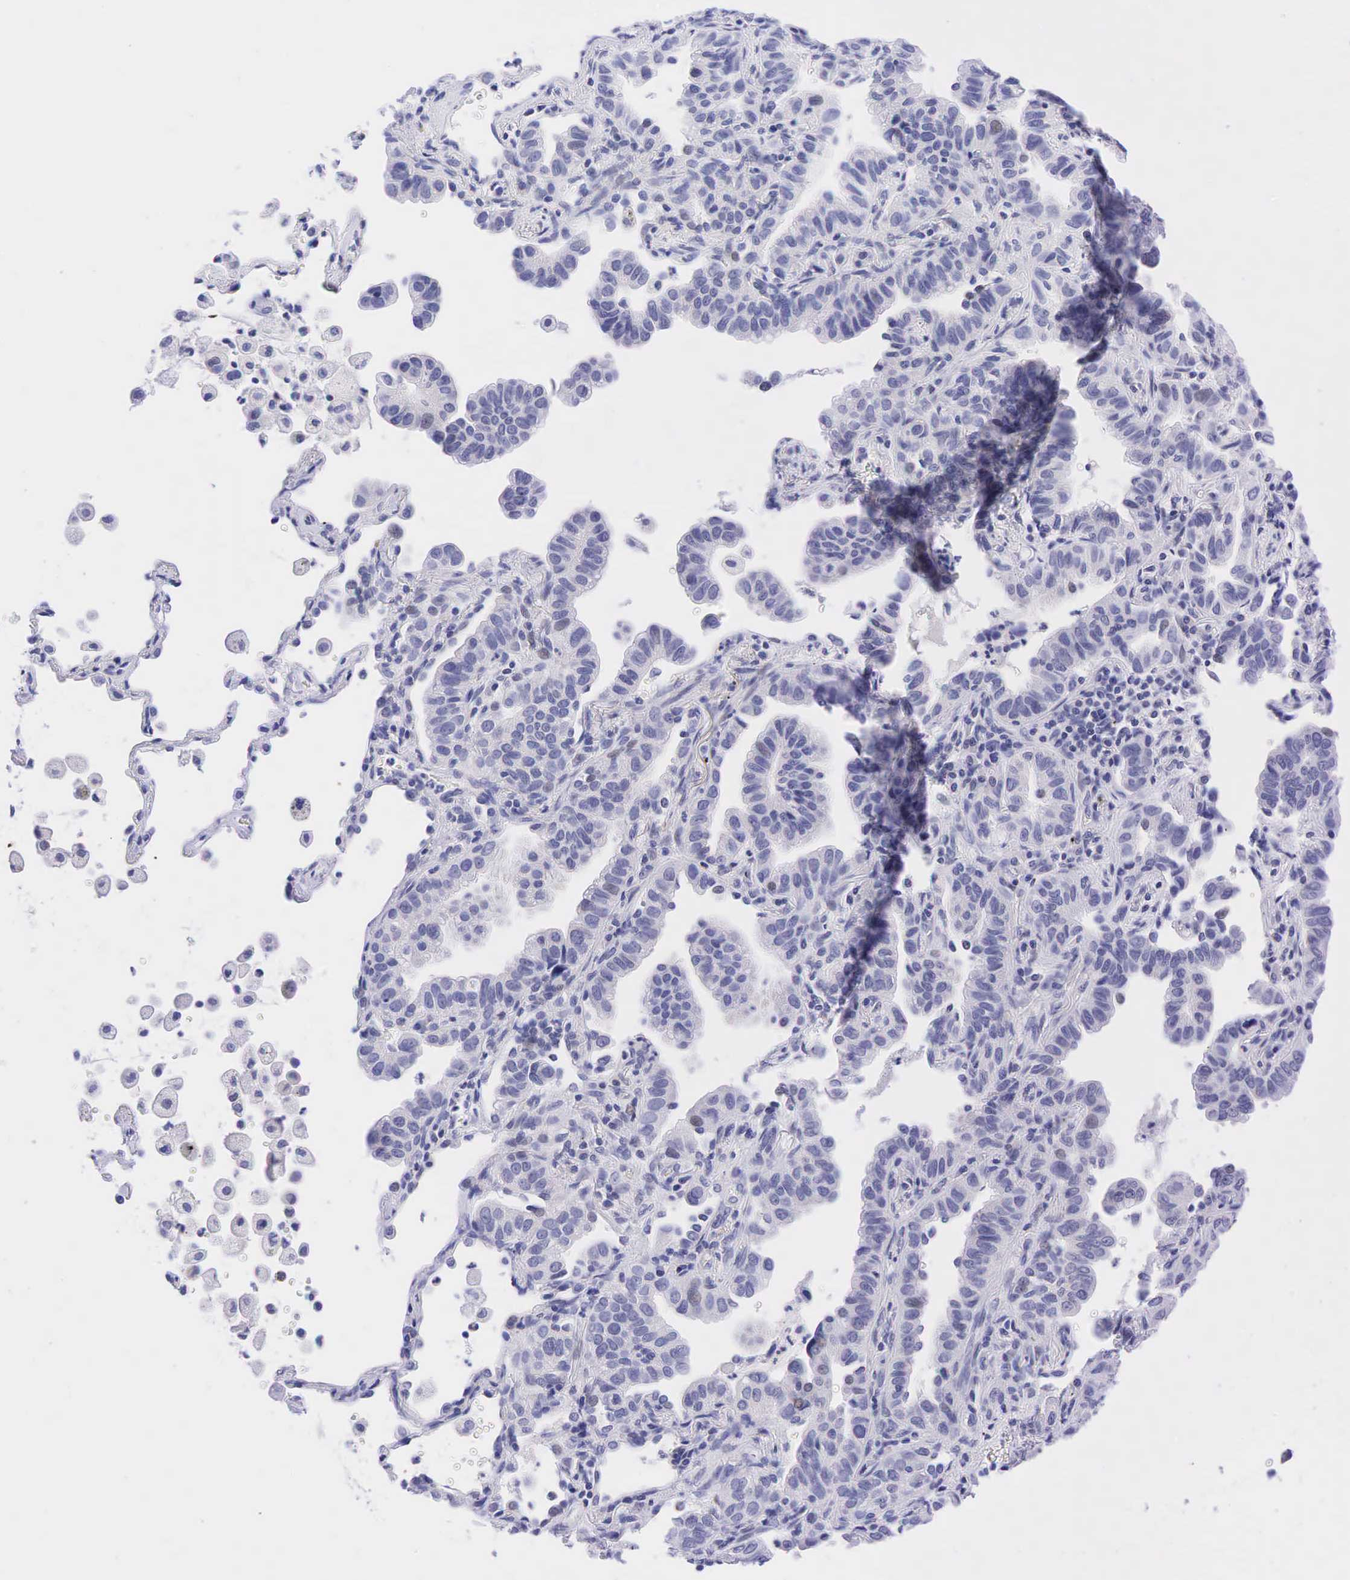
{"staining": {"intensity": "negative", "quantity": "none", "location": "none"}, "tissue": "lung cancer", "cell_type": "Tumor cells", "image_type": "cancer", "snomed": [{"axis": "morphology", "description": "Adenocarcinoma, NOS"}, {"axis": "topography", "description": "Lung"}], "caption": "IHC image of lung cancer (adenocarcinoma) stained for a protein (brown), which exhibits no staining in tumor cells.", "gene": "AR", "patient": {"sex": "female", "age": 50}}